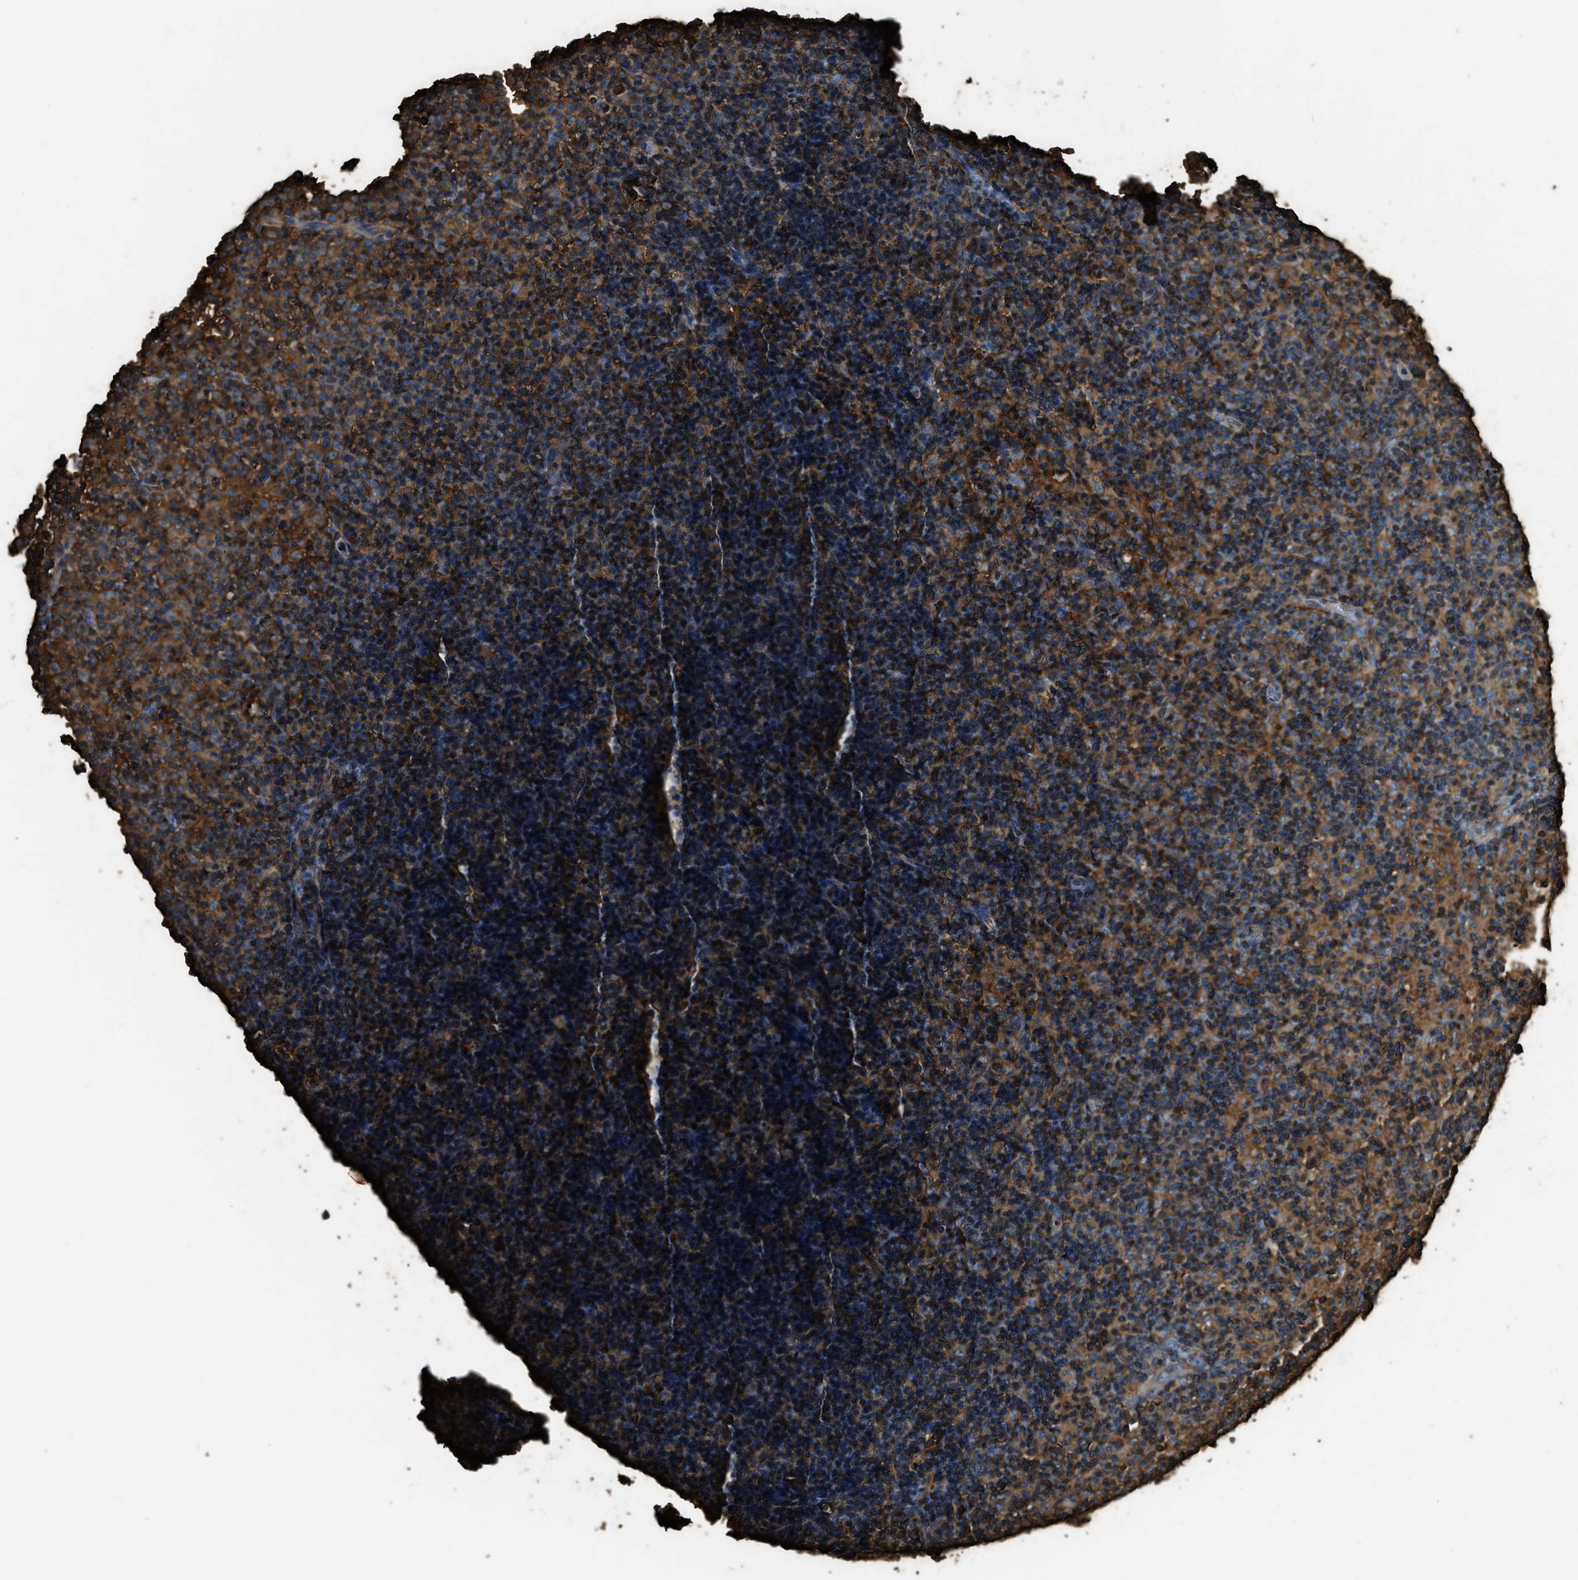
{"staining": {"intensity": "strong", "quantity": ">75%", "location": "cytoplasmic/membranous"}, "tissue": "lymph node", "cell_type": "Germinal center cells", "image_type": "normal", "snomed": [{"axis": "morphology", "description": "Normal tissue, NOS"}, {"axis": "morphology", "description": "Inflammation, NOS"}, {"axis": "topography", "description": "Lymph node"}], "caption": "An immunohistochemistry (IHC) histopathology image of normal tissue is shown. Protein staining in brown highlights strong cytoplasmic/membranous positivity in lymph node within germinal center cells. (DAB = brown stain, brightfield microscopy at high magnification).", "gene": "ACCS", "patient": {"sex": "male", "age": 55}}